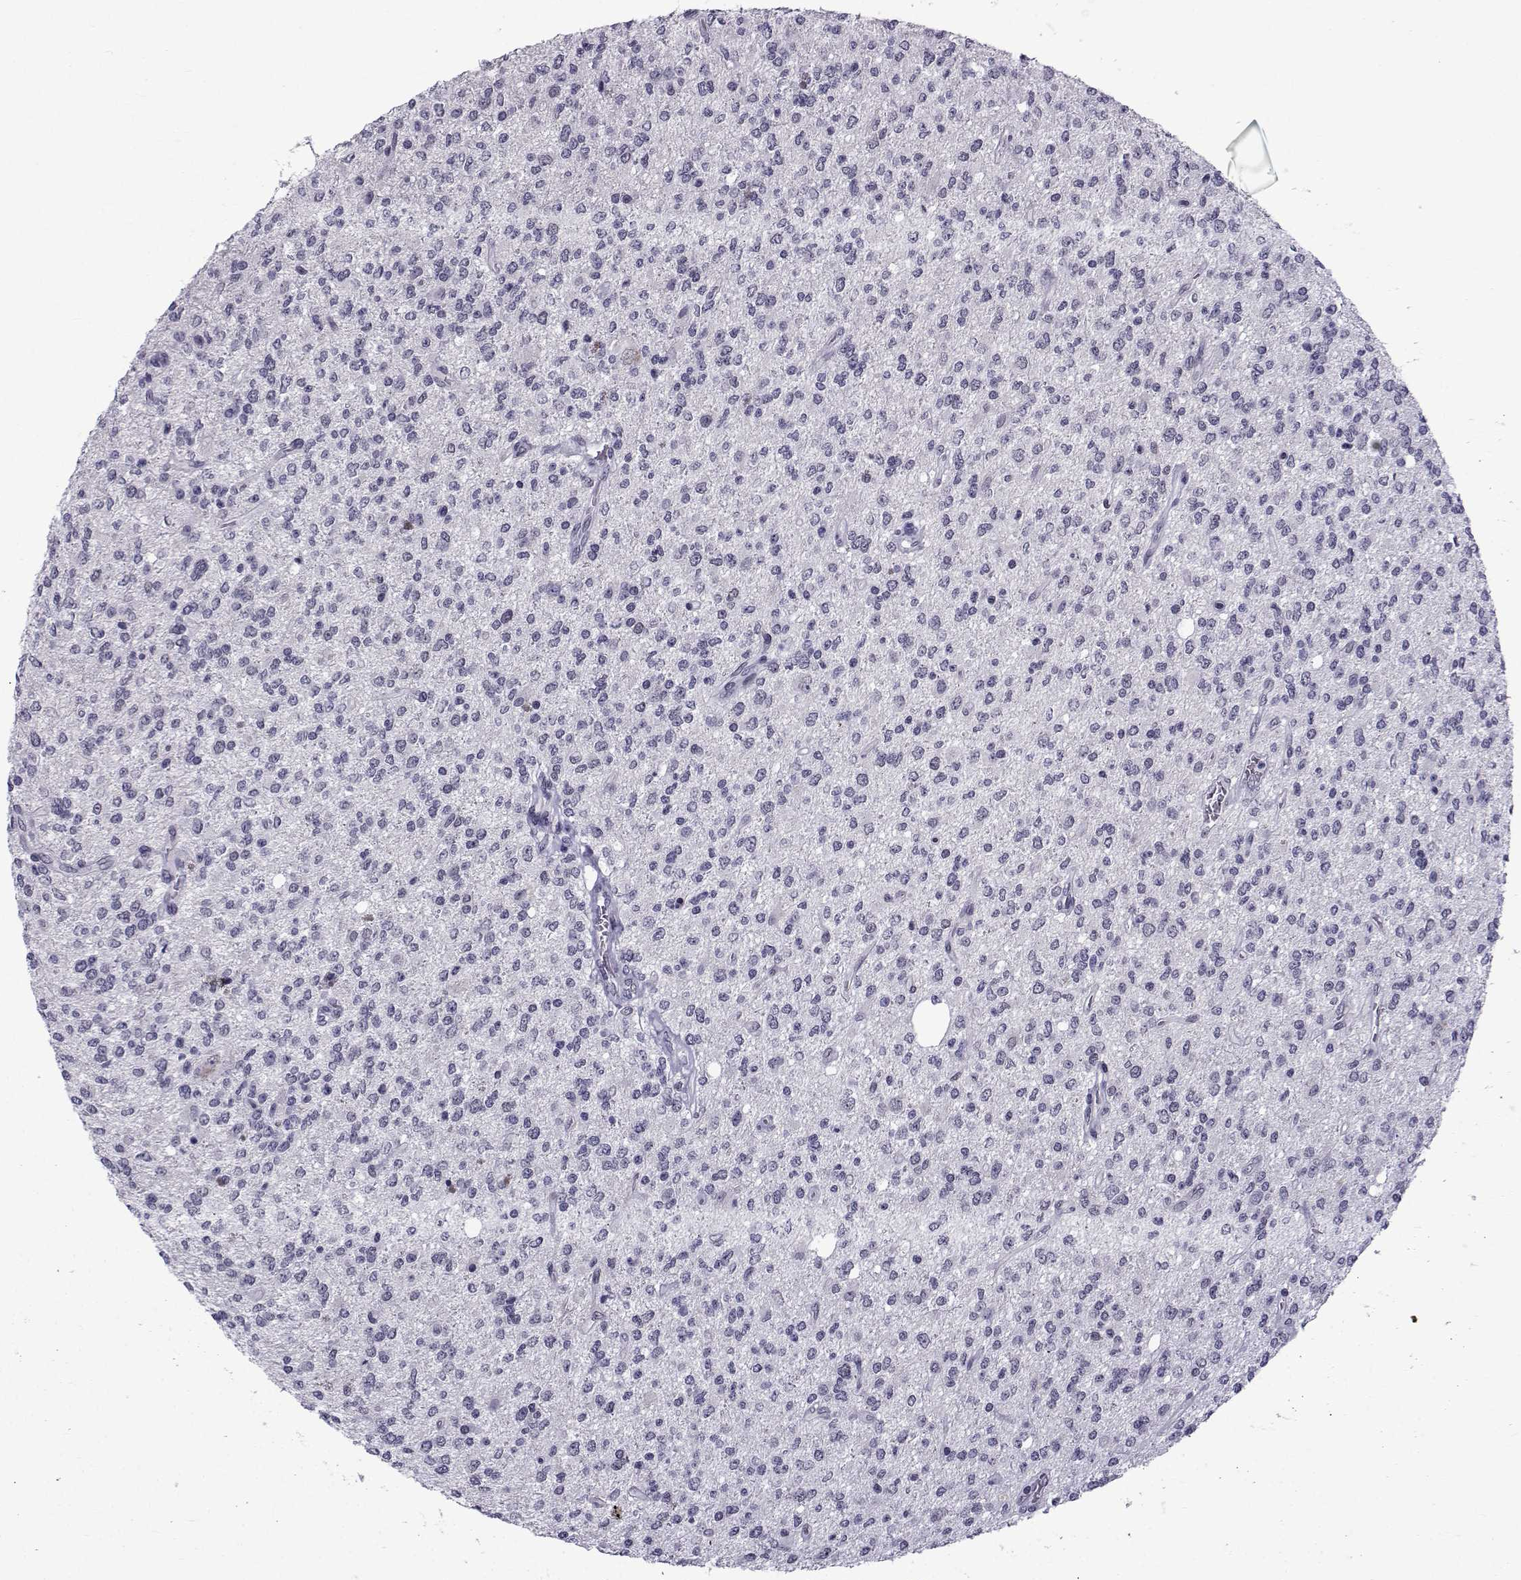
{"staining": {"intensity": "negative", "quantity": "none", "location": "none"}, "tissue": "glioma", "cell_type": "Tumor cells", "image_type": "cancer", "snomed": [{"axis": "morphology", "description": "Glioma, malignant, Low grade"}, {"axis": "topography", "description": "Brain"}], "caption": "Immunohistochemical staining of human glioma demonstrates no significant positivity in tumor cells. (Stains: DAB (3,3'-diaminobenzidine) immunohistochemistry with hematoxylin counter stain, Microscopy: brightfield microscopy at high magnification).", "gene": "RBM24", "patient": {"sex": "male", "age": 67}}